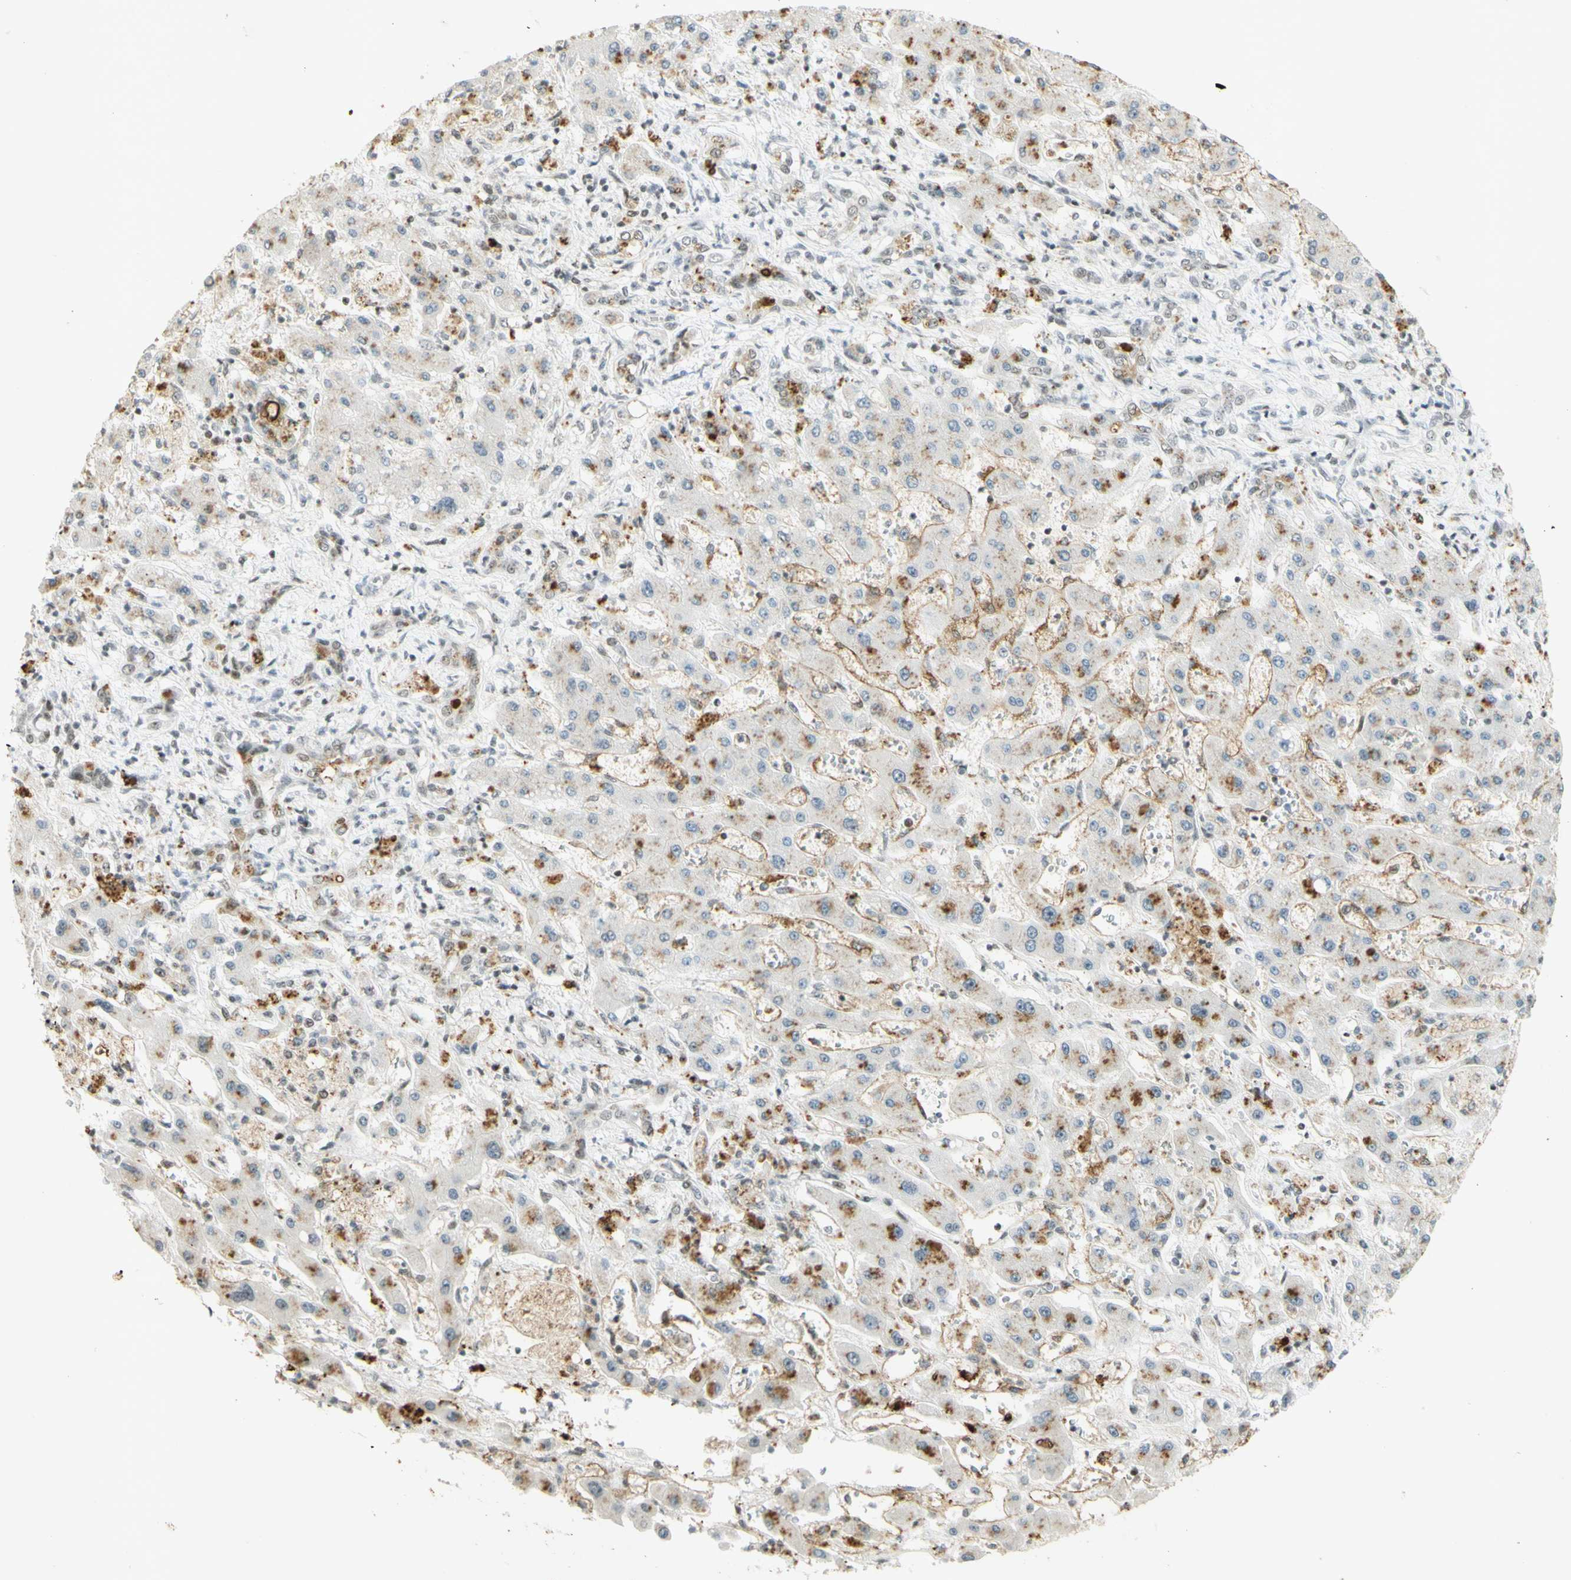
{"staining": {"intensity": "moderate", "quantity": "<25%", "location": "nuclear"}, "tissue": "liver cancer", "cell_type": "Tumor cells", "image_type": "cancer", "snomed": [{"axis": "morphology", "description": "Cholangiocarcinoma"}, {"axis": "topography", "description": "Liver"}], "caption": "This is a micrograph of IHC staining of liver cholangiocarcinoma, which shows moderate positivity in the nuclear of tumor cells.", "gene": "IRF1", "patient": {"sex": "male", "age": 50}}